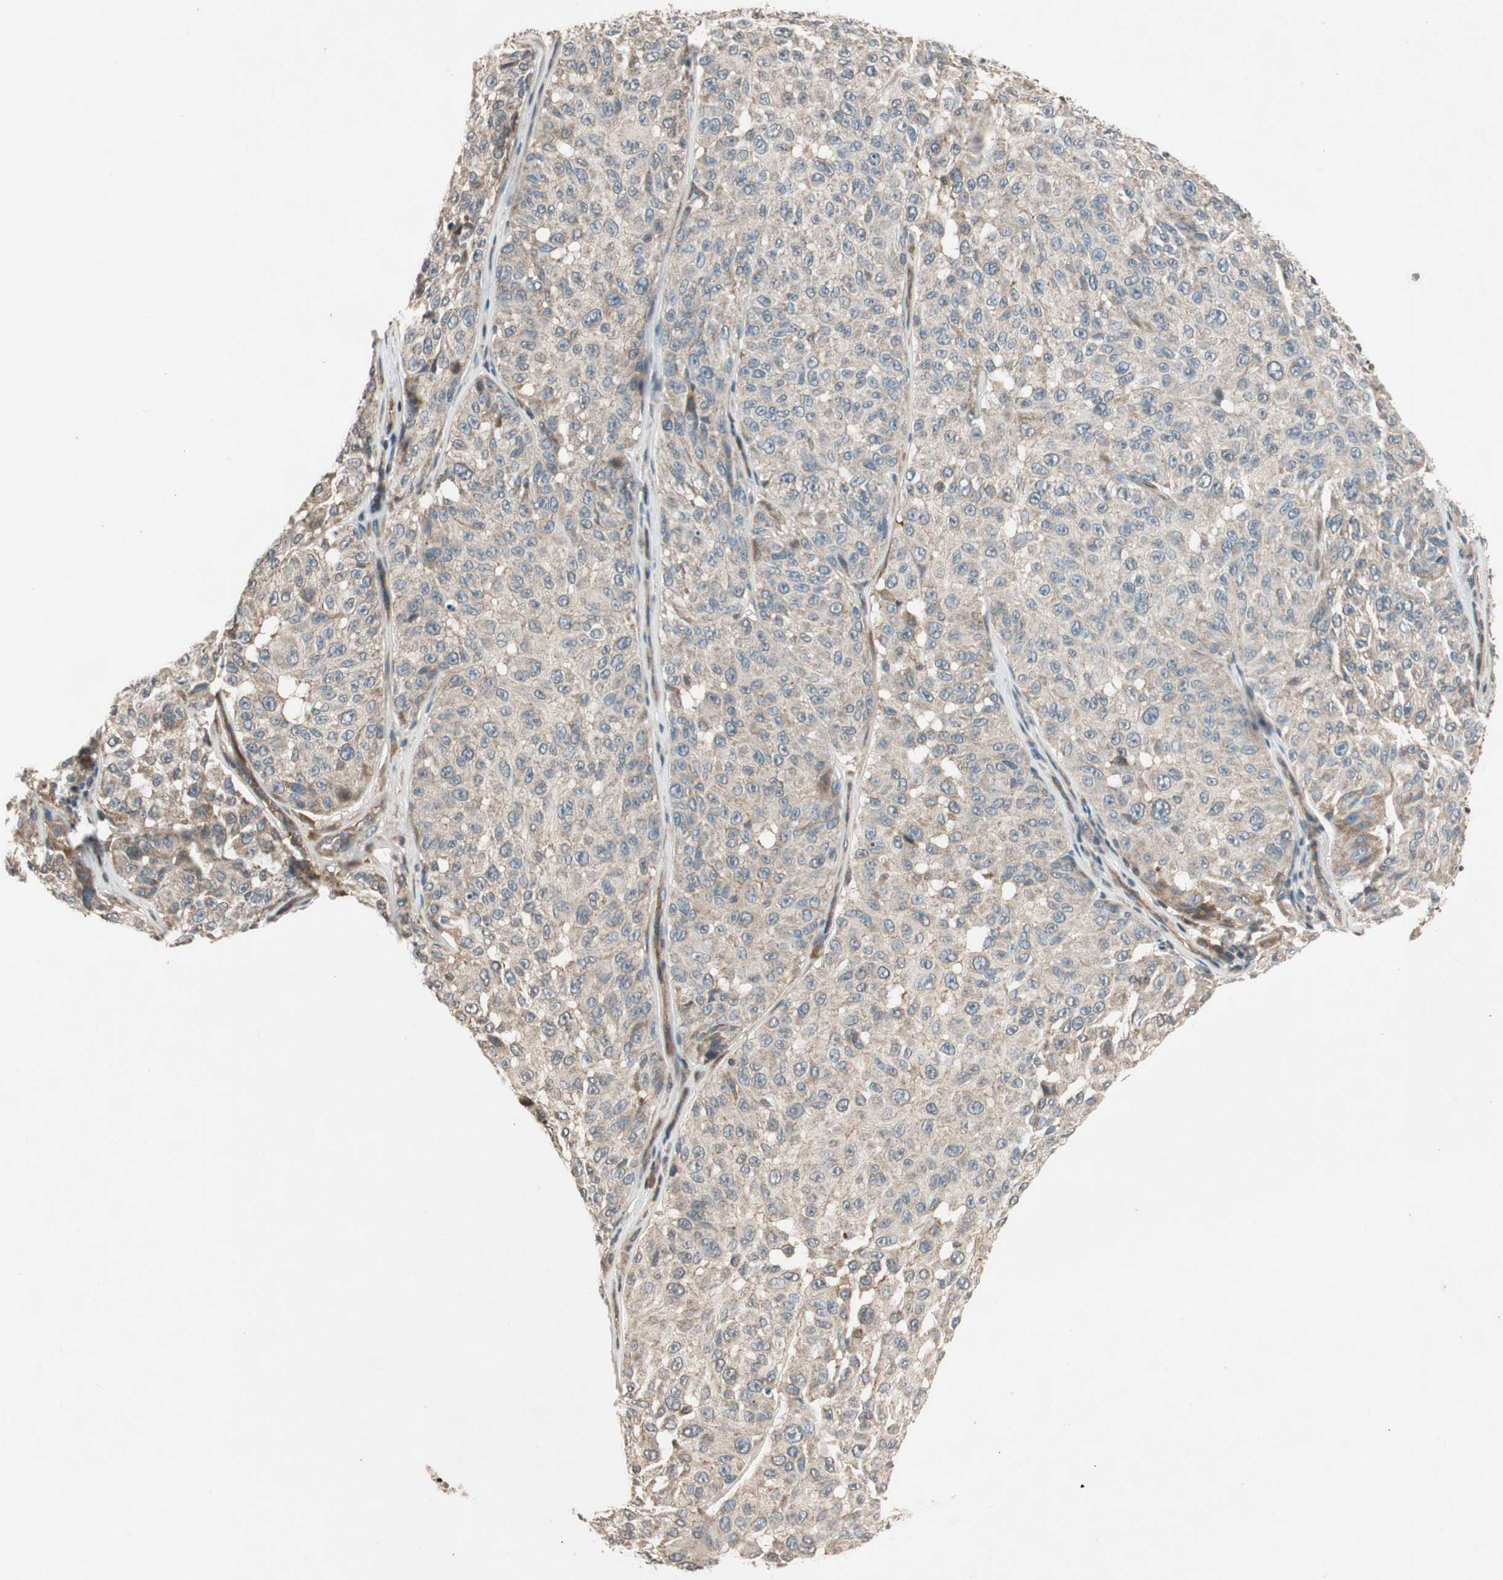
{"staining": {"intensity": "weak", "quantity": "25%-75%", "location": "cytoplasmic/membranous"}, "tissue": "melanoma", "cell_type": "Tumor cells", "image_type": "cancer", "snomed": [{"axis": "morphology", "description": "Malignant melanoma, NOS"}, {"axis": "topography", "description": "Skin"}], "caption": "This is an image of immunohistochemistry (IHC) staining of melanoma, which shows weak staining in the cytoplasmic/membranous of tumor cells.", "gene": "GCLM", "patient": {"sex": "female", "age": 46}}